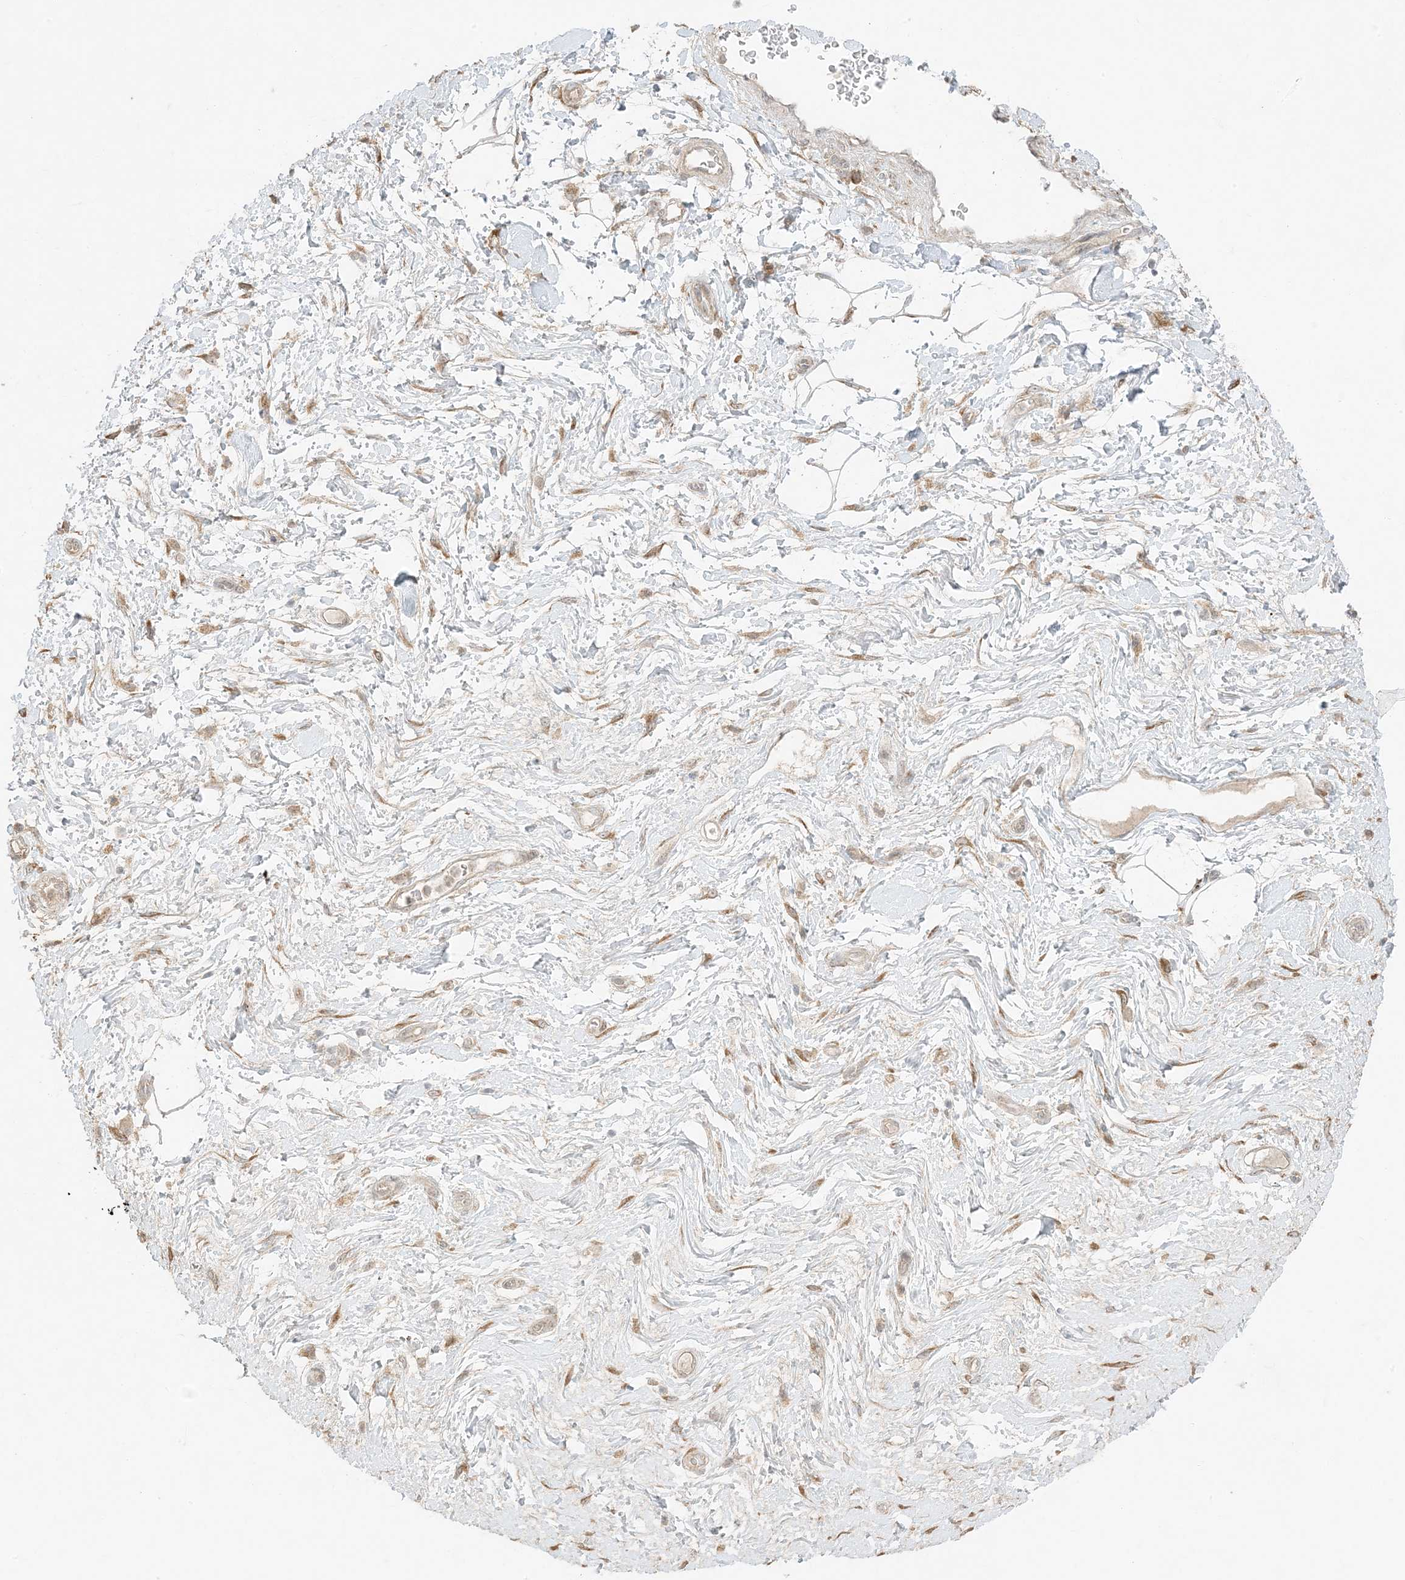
{"staining": {"intensity": "weak", "quantity": "25%-75%", "location": "cytoplasmic/membranous"}, "tissue": "adipose tissue", "cell_type": "Adipocytes", "image_type": "normal", "snomed": [{"axis": "morphology", "description": "Normal tissue, NOS"}, {"axis": "morphology", "description": "Adenocarcinoma, NOS"}, {"axis": "topography", "description": "Pancreas"}, {"axis": "topography", "description": "Peripheral nerve tissue"}], "caption": "Immunohistochemistry (IHC) micrograph of benign adipose tissue: human adipose tissue stained using immunohistochemistry (IHC) exhibits low levels of weak protein expression localized specifically in the cytoplasmic/membranous of adipocytes, appearing as a cytoplasmic/membranous brown color.", "gene": "ODC1", "patient": {"sex": "male", "age": 59}}